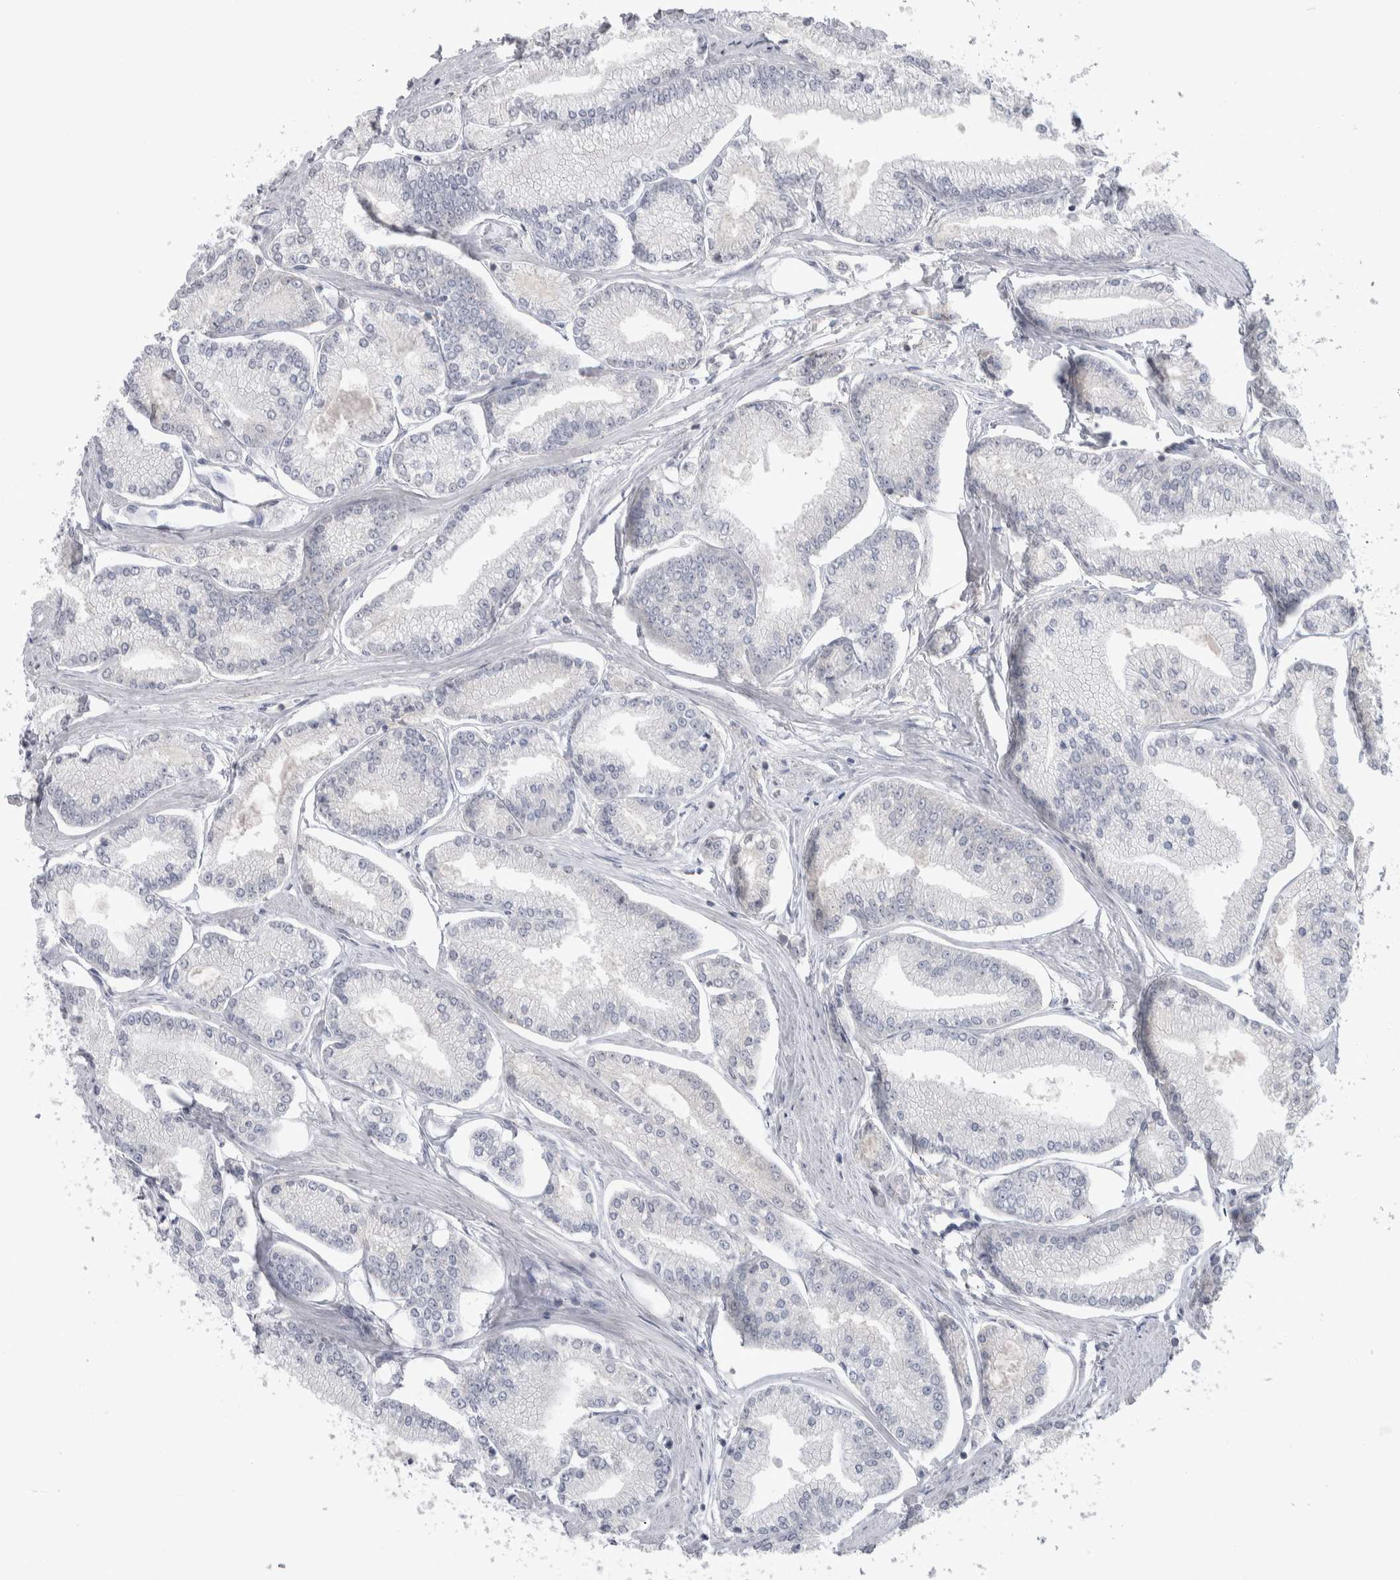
{"staining": {"intensity": "negative", "quantity": "none", "location": "none"}, "tissue": "prostate cancer", "cell_type": "Tumor cells", "image_type": "cancer", "snomed": [{"axis": "morphology", "description": "Adenocarcinoma, Low grade"}, {"axis": "topography", "description": "Prostate"}], "caption": "Image shows no protein positivity in tumor cells of adenocarcinoma (low-grade) (prostate) tissue.", "gene": "HTATIP2", "patient": {"sex": "male", "age": 52}}